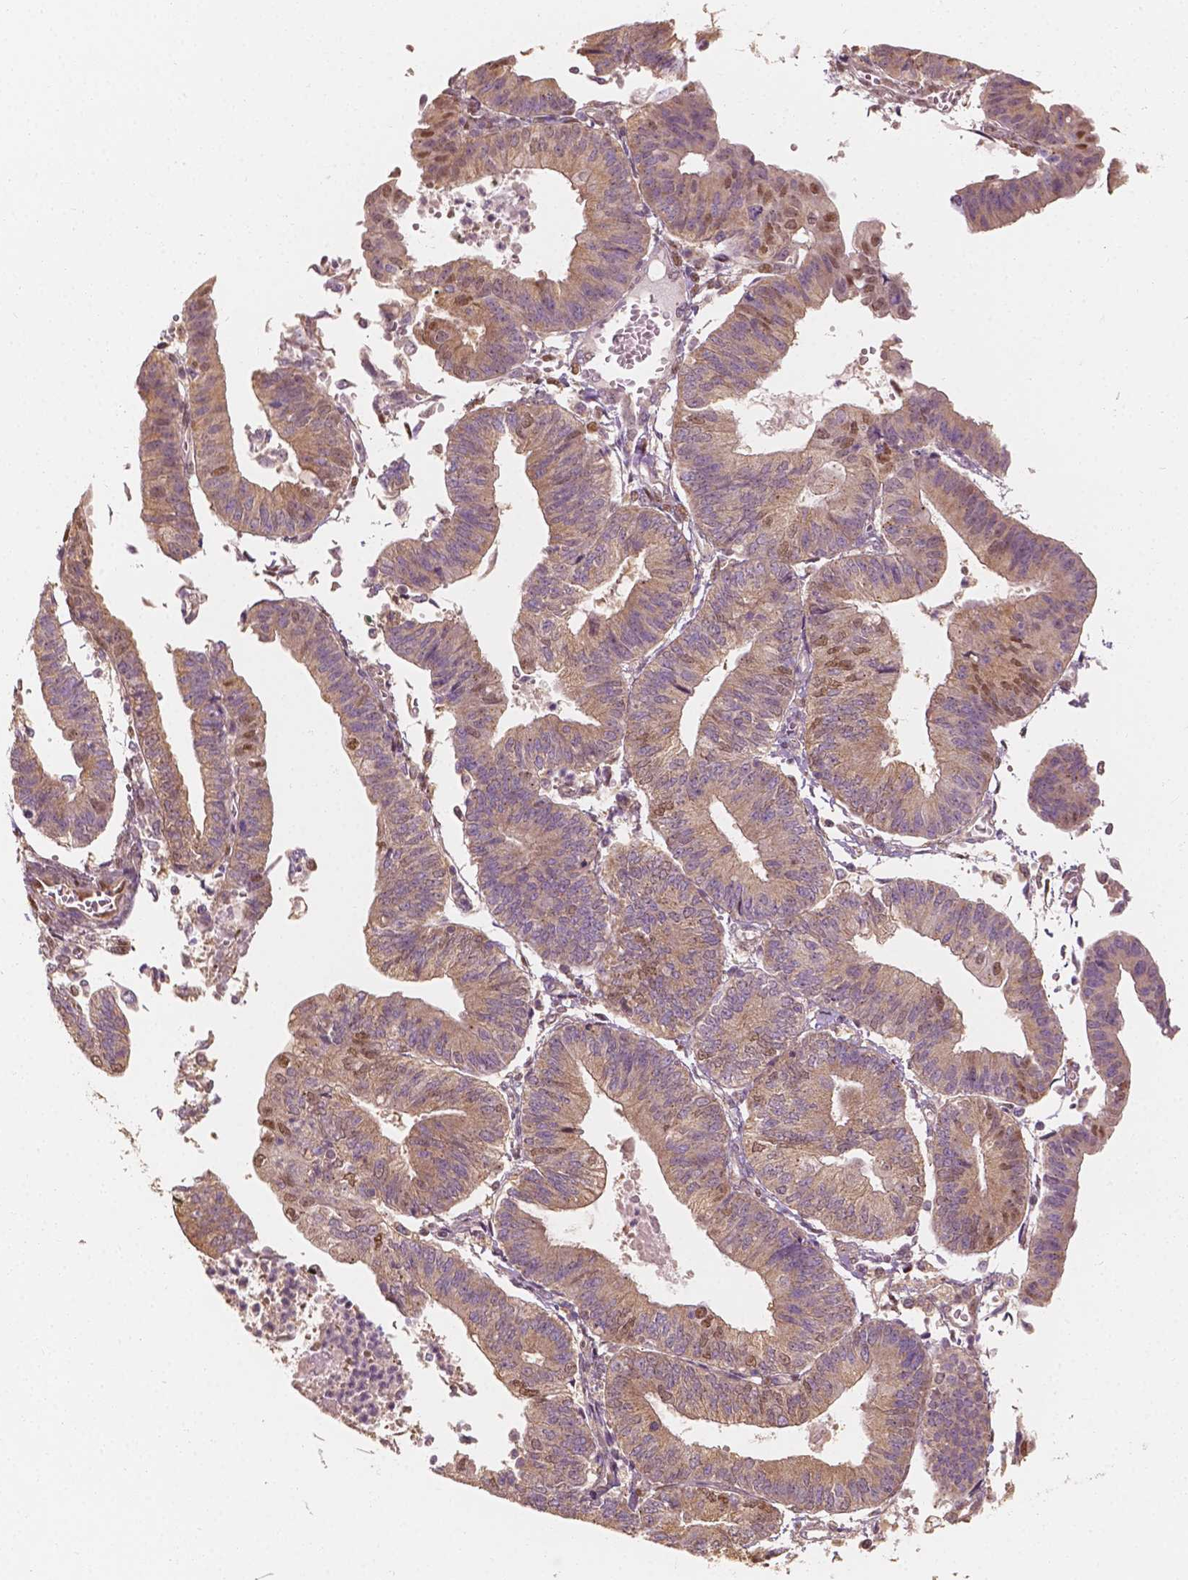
{"staining": {"intensity": "weak", "quantity": "<25%", "location": "nuclear"}, "tissue": "endometrial cancer", "cell_type": "Tumor cells", "image_type": "cancer", "snomed": [{"axis": "morphology", "description": "Adenocarcinoma, NOS"}, {"axis": "topography", "description": "Endometrium"}], "caption": "This histopathology image is of endometrial adenocarcinoma stained with IHC to label a protein in brown with the nuclei are counter-stained blue. There is no positivity in tumor cells.", "gene": "TBC1D17", "patient": {"sex": "female", "age": 65}}